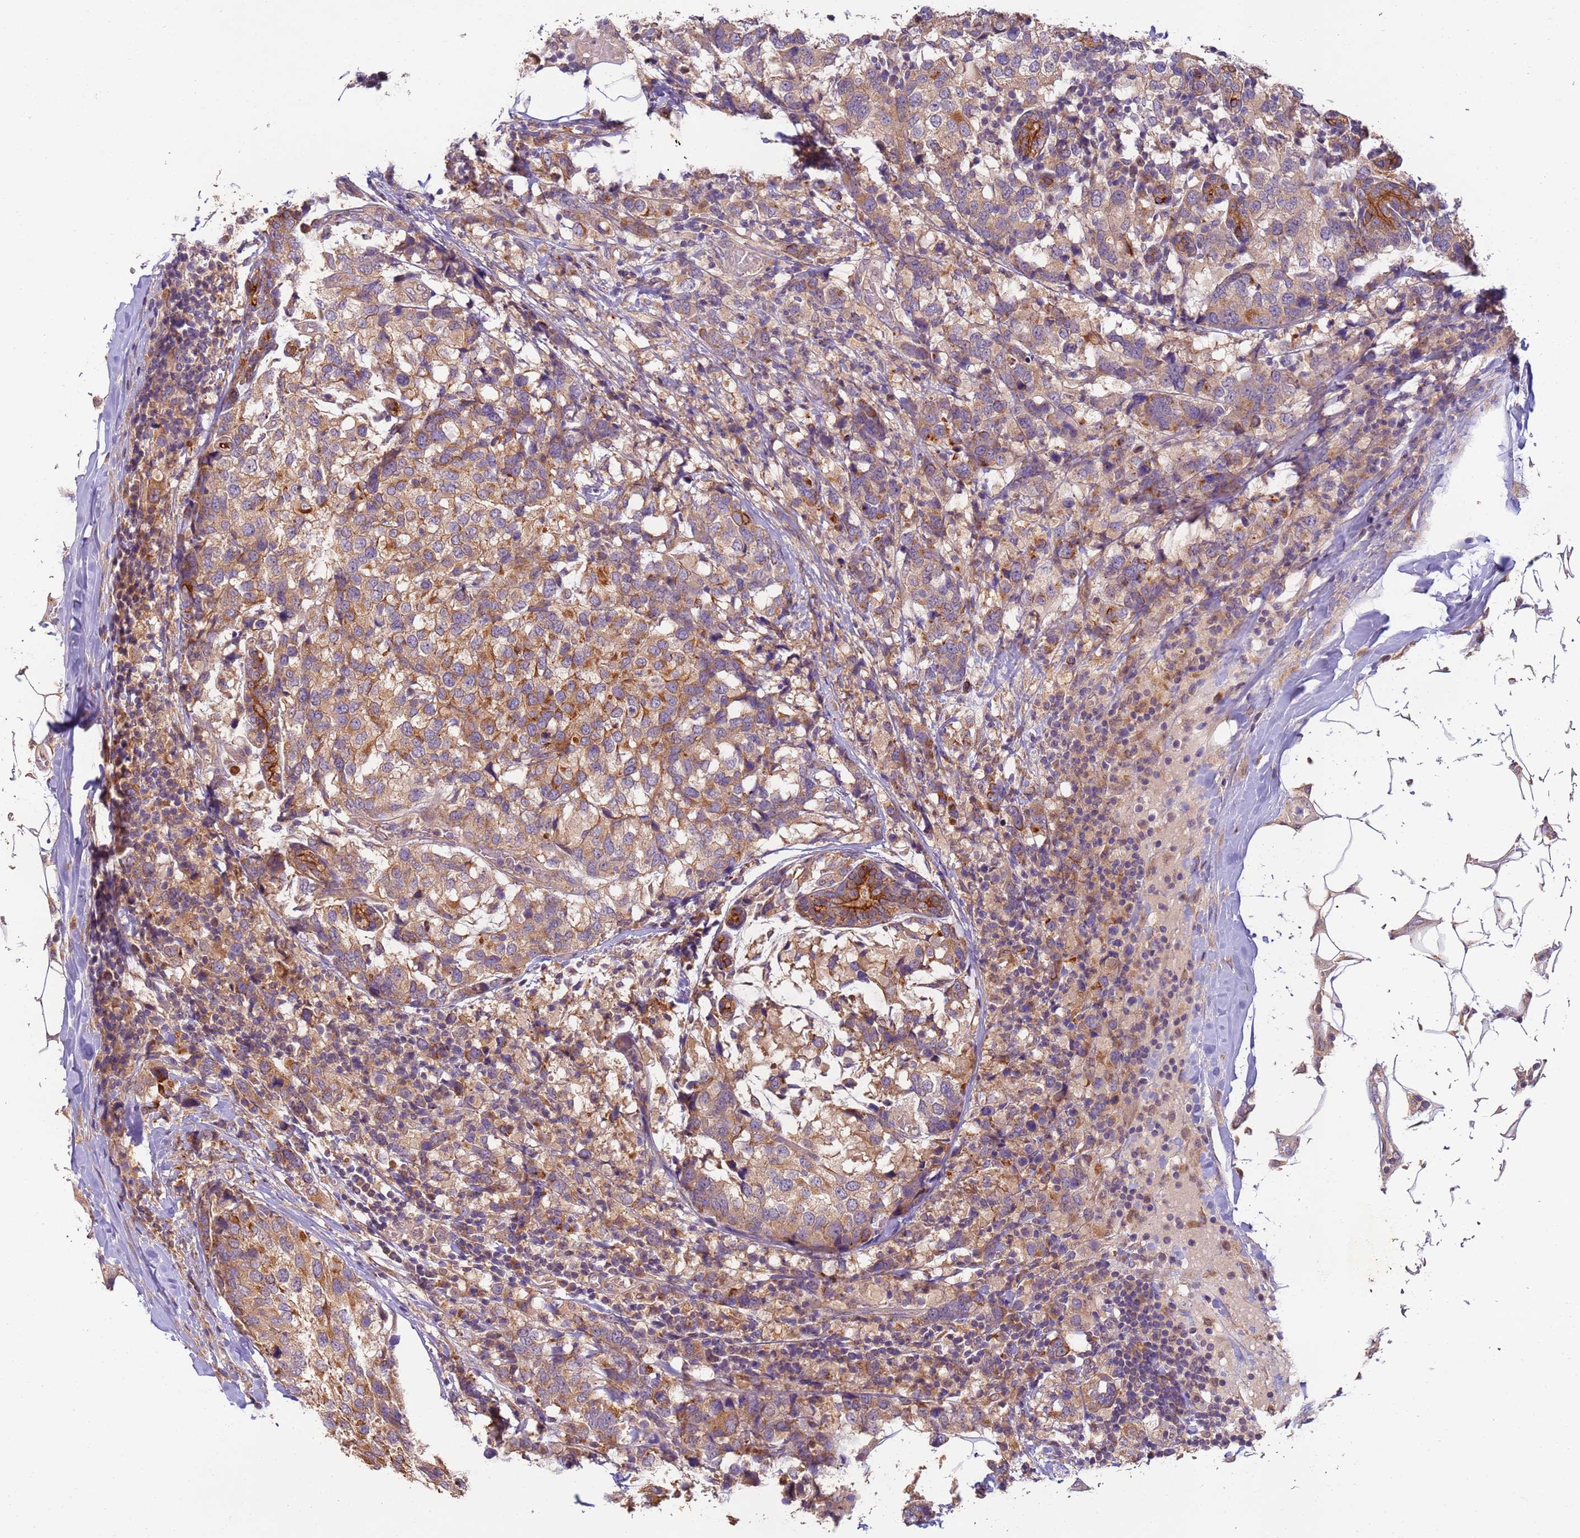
{"staining": {"intensity": "moderate", "quantity": ">75%", "location": "cytoplasmic/membranous"}, "tissue": "breast cancer", "cell_type": "Tumor cells", "image_type": "cancer", "snomed": [{"axis": "morphology", "description": "Lobular carcinoma"}, {"axis": "topography", "description": "Breast"}], "caption": "Immunohistochemistry photomicrograph of neoplastic tissue: human breast cancer stained using IHC displays medium levels of moderate protein expression localized specifically in the cytoplasmic/membranous of tumor cells, appearing as a cytoplasmic/membranous brown color.", "gene": "TIGAR", "patient": {"sex": "female", "age": 59}}